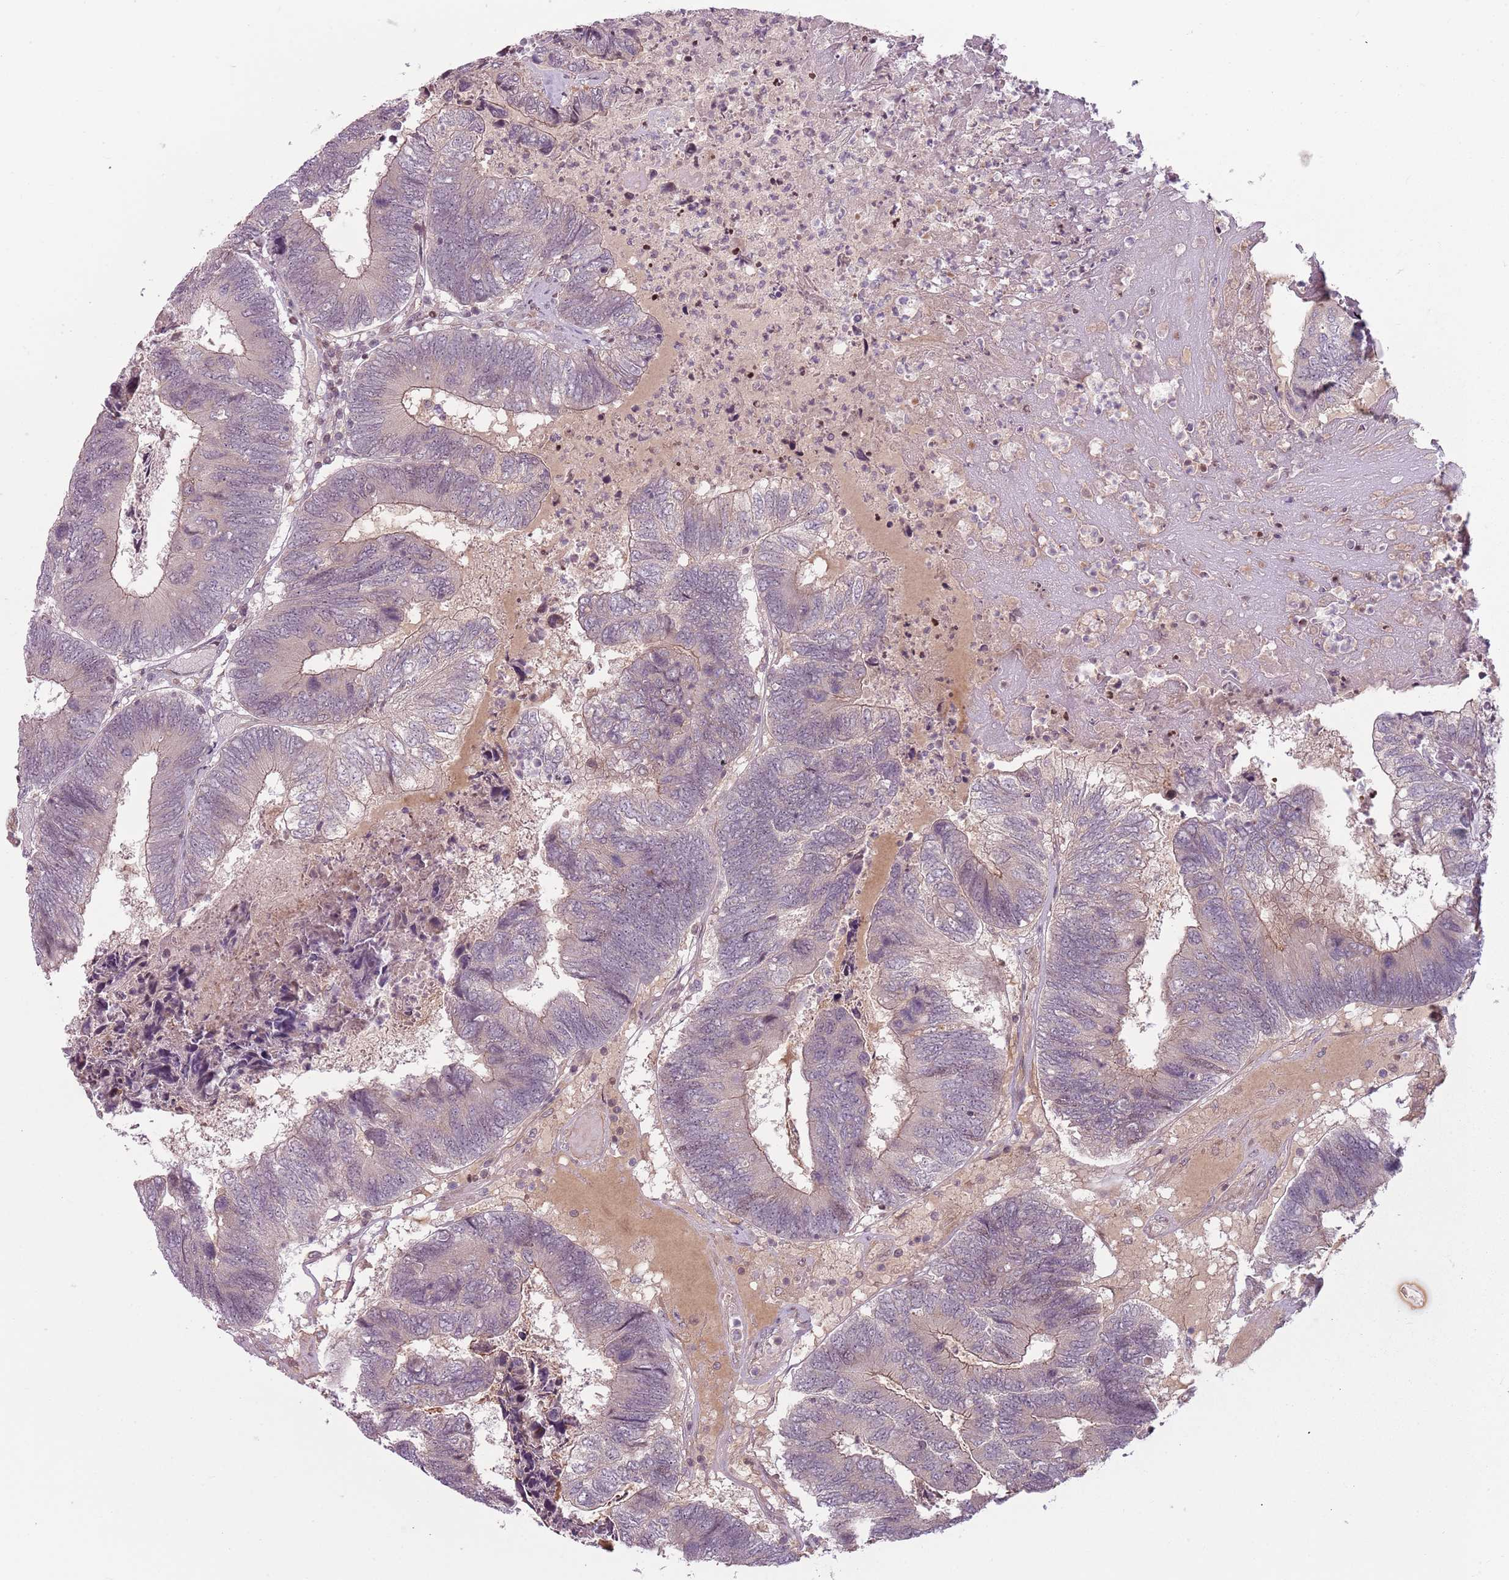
{"staining": {"intensity": "weak", "quantity": "25%-75%", "location": "cytoplasmic/membranous"}, "tissue": "colorectal cancer", "cell_type": "Tumor cells", "image_type": "cancer", "snomed": [{"axis": "morphology", "description": "Adenocarcinoma, NOS"}, {"axis": "topography", "description": "Colon"}], "caption": "A brown stain labels weak cytoplasmic/membranous expression of a protein in human adenocarcinoma (colorectal) tumor cells.", "gene": "ADGRG1", "patient": {"sex": "female", "age": 67}}